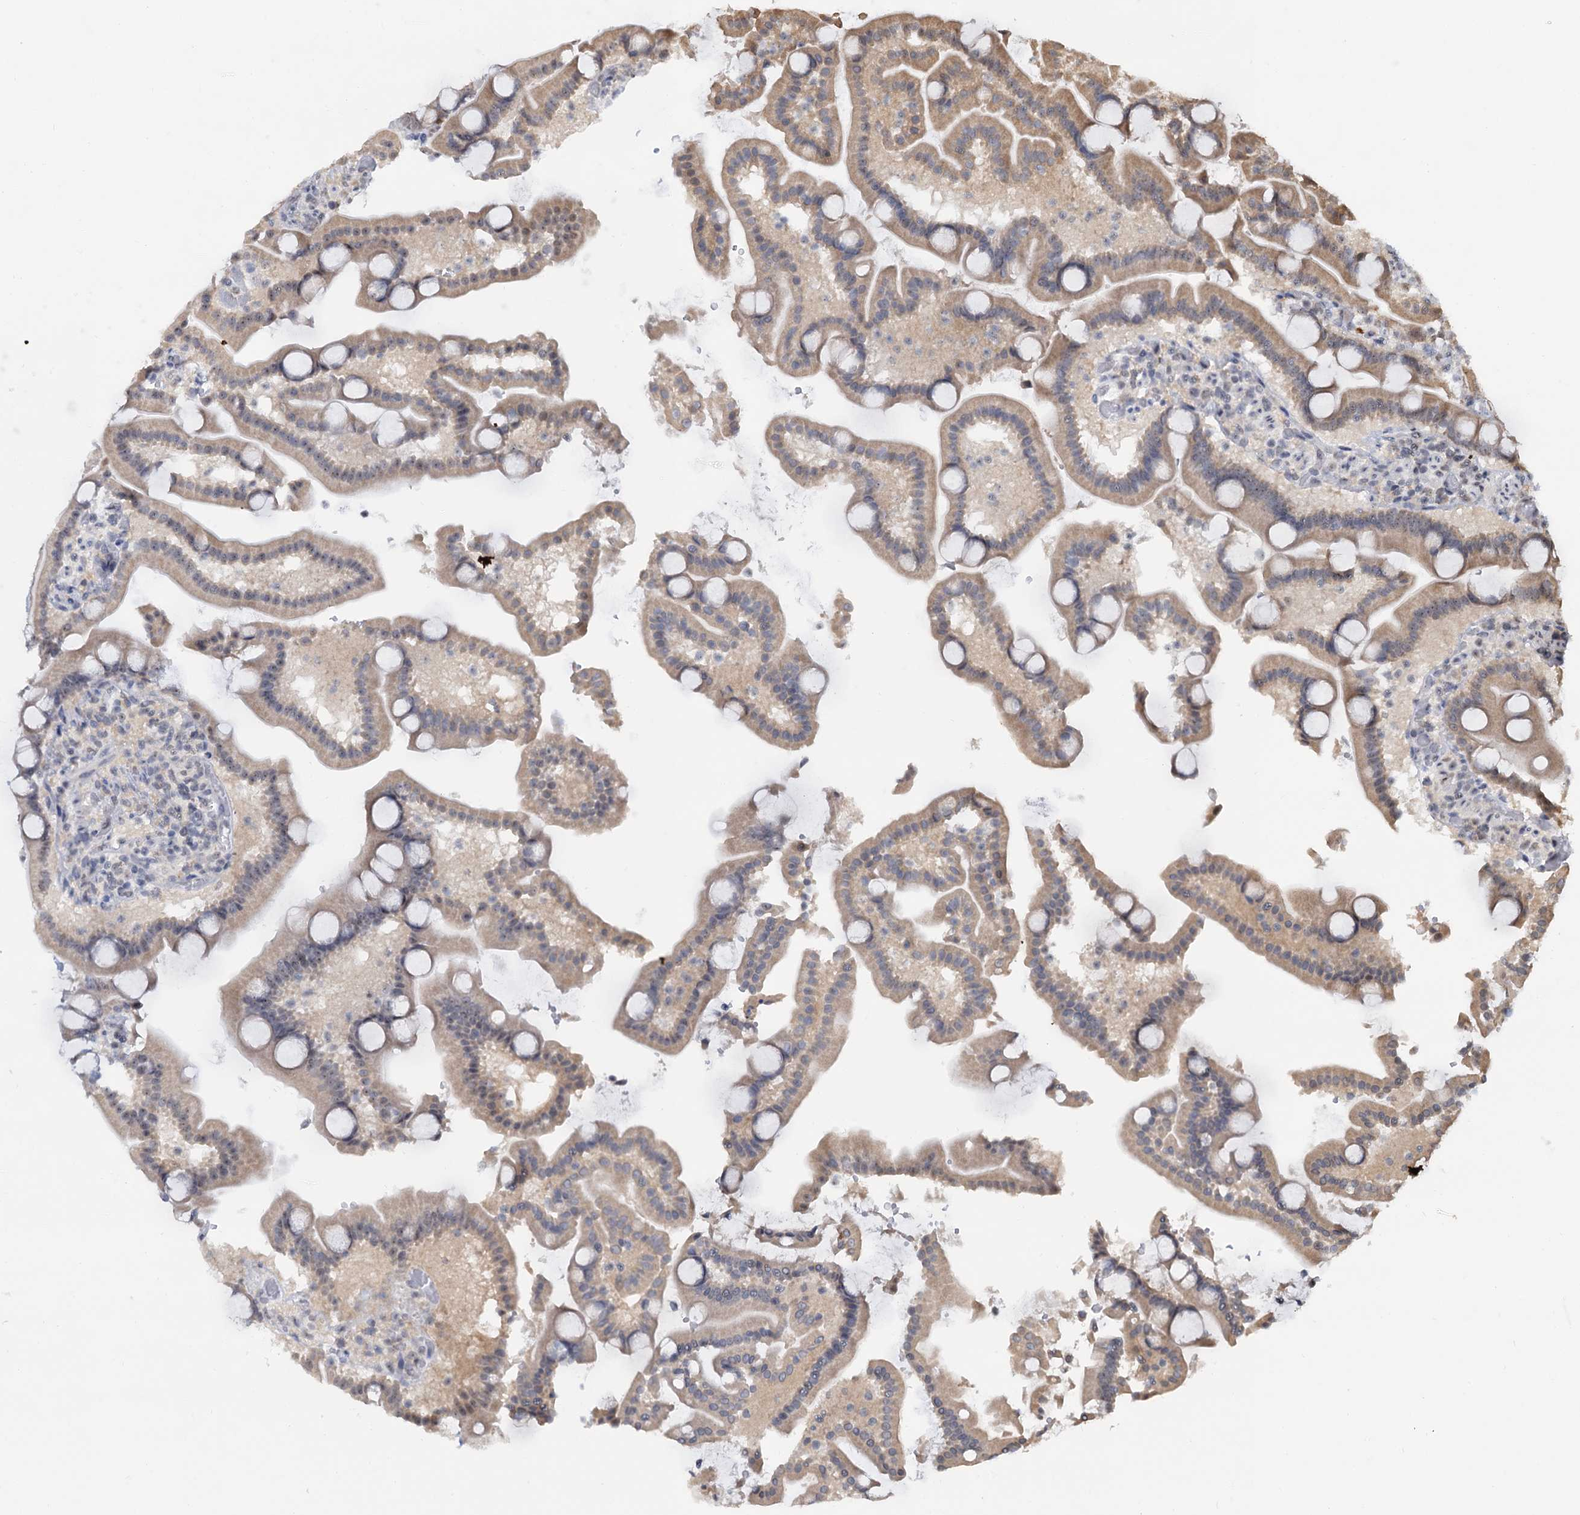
{"staining": {"intensity": "moderate", "quantity": "25%-75%", "location": "cytoplasmic/membranous"}, "tissue": "duodenum", "cell_type": "Glandular cells", "image_type": "normal", "snomed": [{"axis": "morphology", "description": "Normal tissue, NOS"}, {"axis": "topography", "description": "Duodenum"}], "caption": "Immunohistochemistry (IHC) (DAB) staining of benign duodenum exhibits moderate cytoplasmic/membranous protein staining in approximately 25%-75% of glandular cells. (Brightfield microscopy of DAB IHC at high magnification).", "gene": "NAT10", "patient": {"sex": "male", "age": 55}}